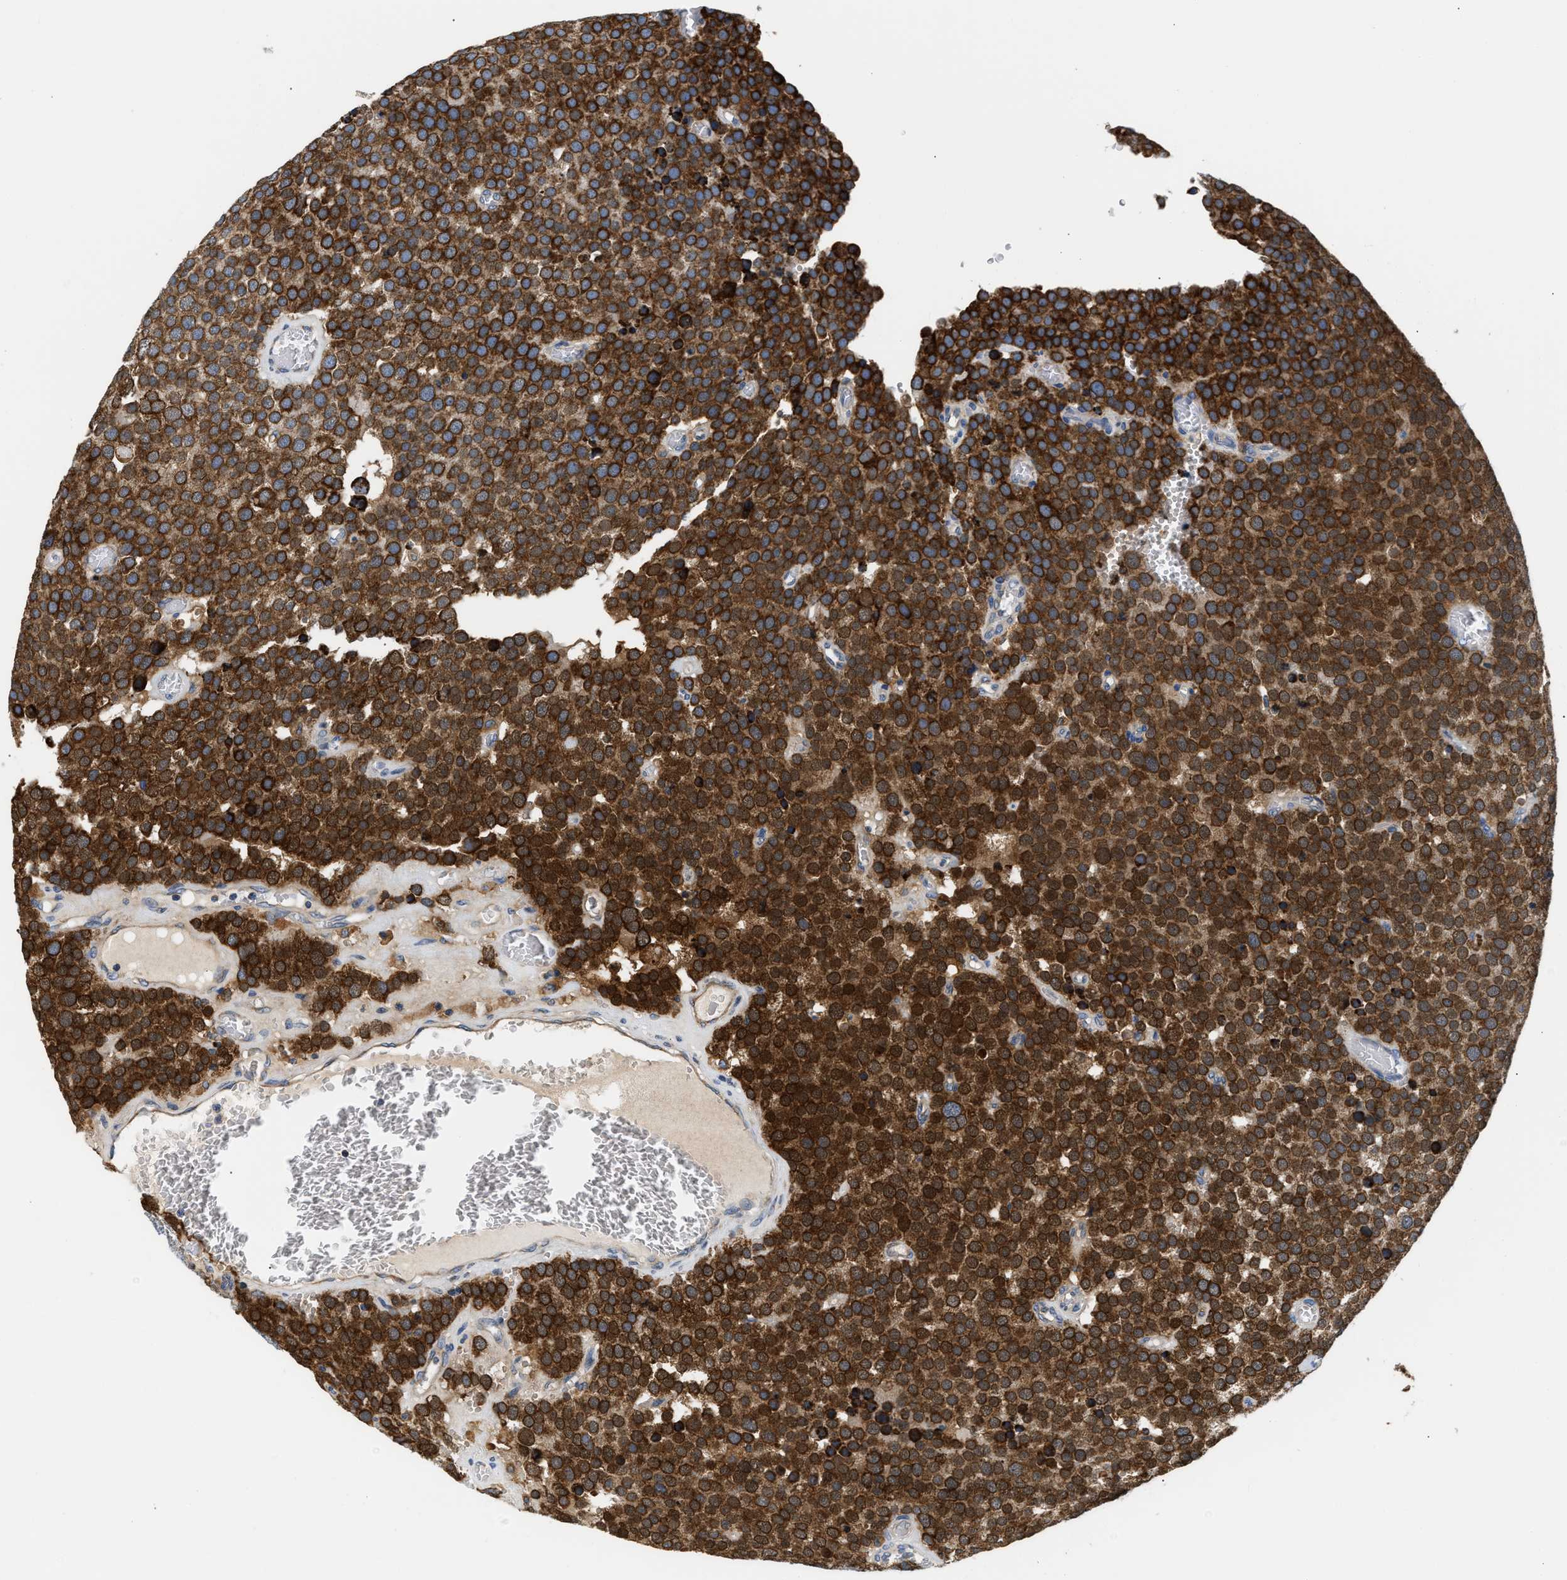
{"staining": {"intensity": "strong", "quantity": ">75%", "location": "cytoplasmic/membranous"}, "tissue": "testis cancer", "cell_type": "Tumor cells", "image_type": "cancer", "snomed": [{"axis": "morphology", "description": "Normal tissue, NOS"}, {"axis": "morphology", "description": "Seminoma, NOS"}, {"axis": "topography", "description": "Testis"}], "caption": "A micrograph of testis seminoma stained for a protein demonstrates strong cytoplasmic/membranous brown staining in tumor cells.", "gene": "HDHD3", "patient": {"sex": "male", "age": 71}}